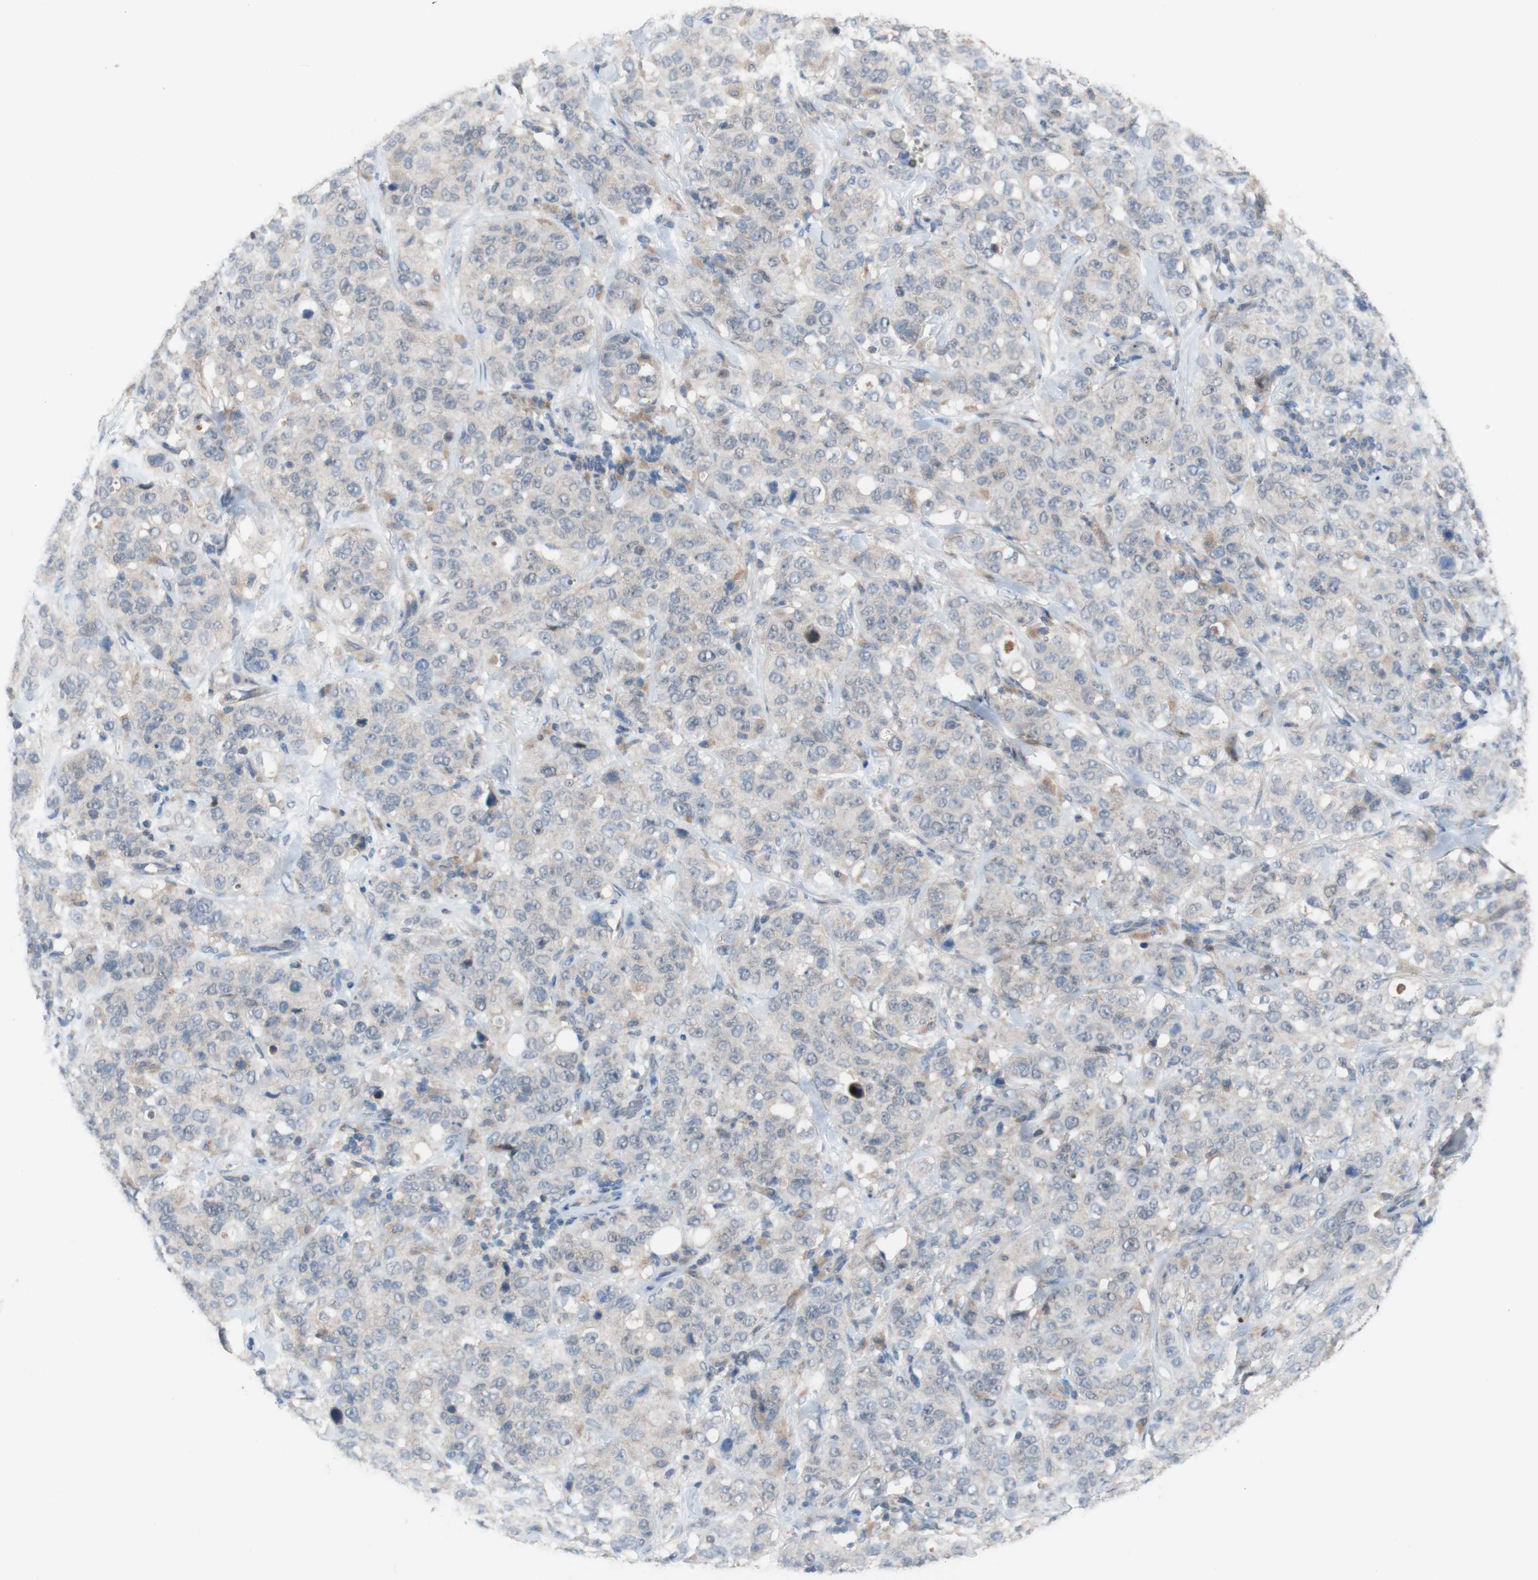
{"staining": {"intensity": "negative", "quantity": "none", "location": "none"}, "tissue": "stomach cancer", "cell_type": "Tumor cells", "image_type": "cancer", "snomed": [{"axis": "morphology", "description": "Adenocarcinoma, NOS"}, {"axis": "topography", "description": "Stomach"}], "caption": "High power microscopy photomicrograph of an immunohistochemistry photomicrograph of adenocarcinoma (stomach), revealing no significant staining in tumor cells.", "gene": "PEX2", "patient": {"sex": "male", "age": 48}}